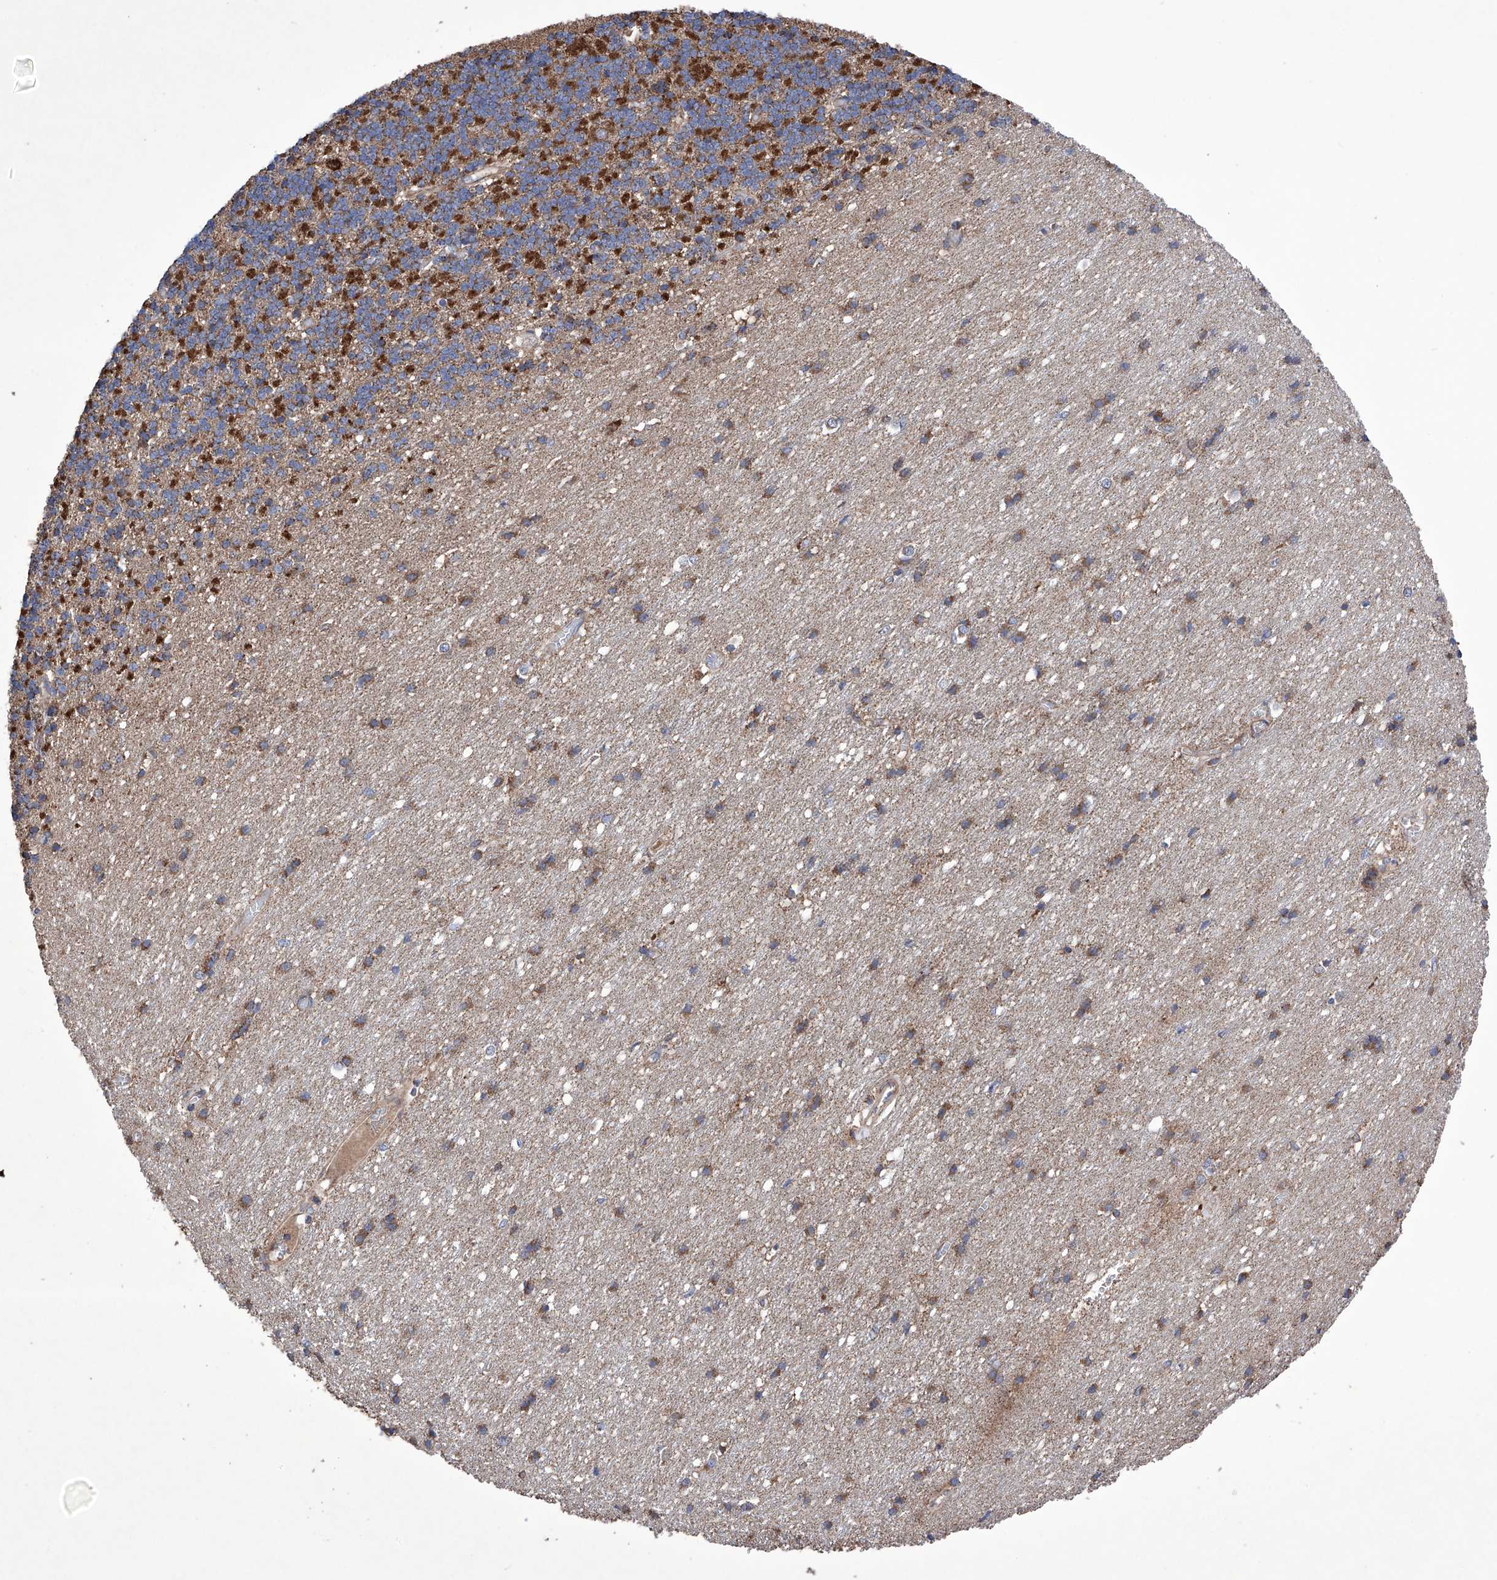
{"staining": {"intensity": "moderate", "quantity": ">75%", "location": "cytoplasmic/membranous"}, "tissue": "cerebellum", "cell_type": "Cells in granular layer", "image_type": "normal", "snomed": [{"axis": "morphology", "description": "Normal tissue, NOS"}, {"axis": "topography", "description": "Cerebellum"}], "caption": "Immunohistochemical staining of normal cerebellum exhibits >75% levels of moderate cytoplasmic/membranous protein positivity in approximately >75% of cells in granular layer. The staining was performed using DAB to visualize the protein expression in brown, while the nuclei were stained in blue with hematoxylin (Magnification: 20x).", "gene": "EFCAB2", "patient": {"sex": "male", "age": 37}}